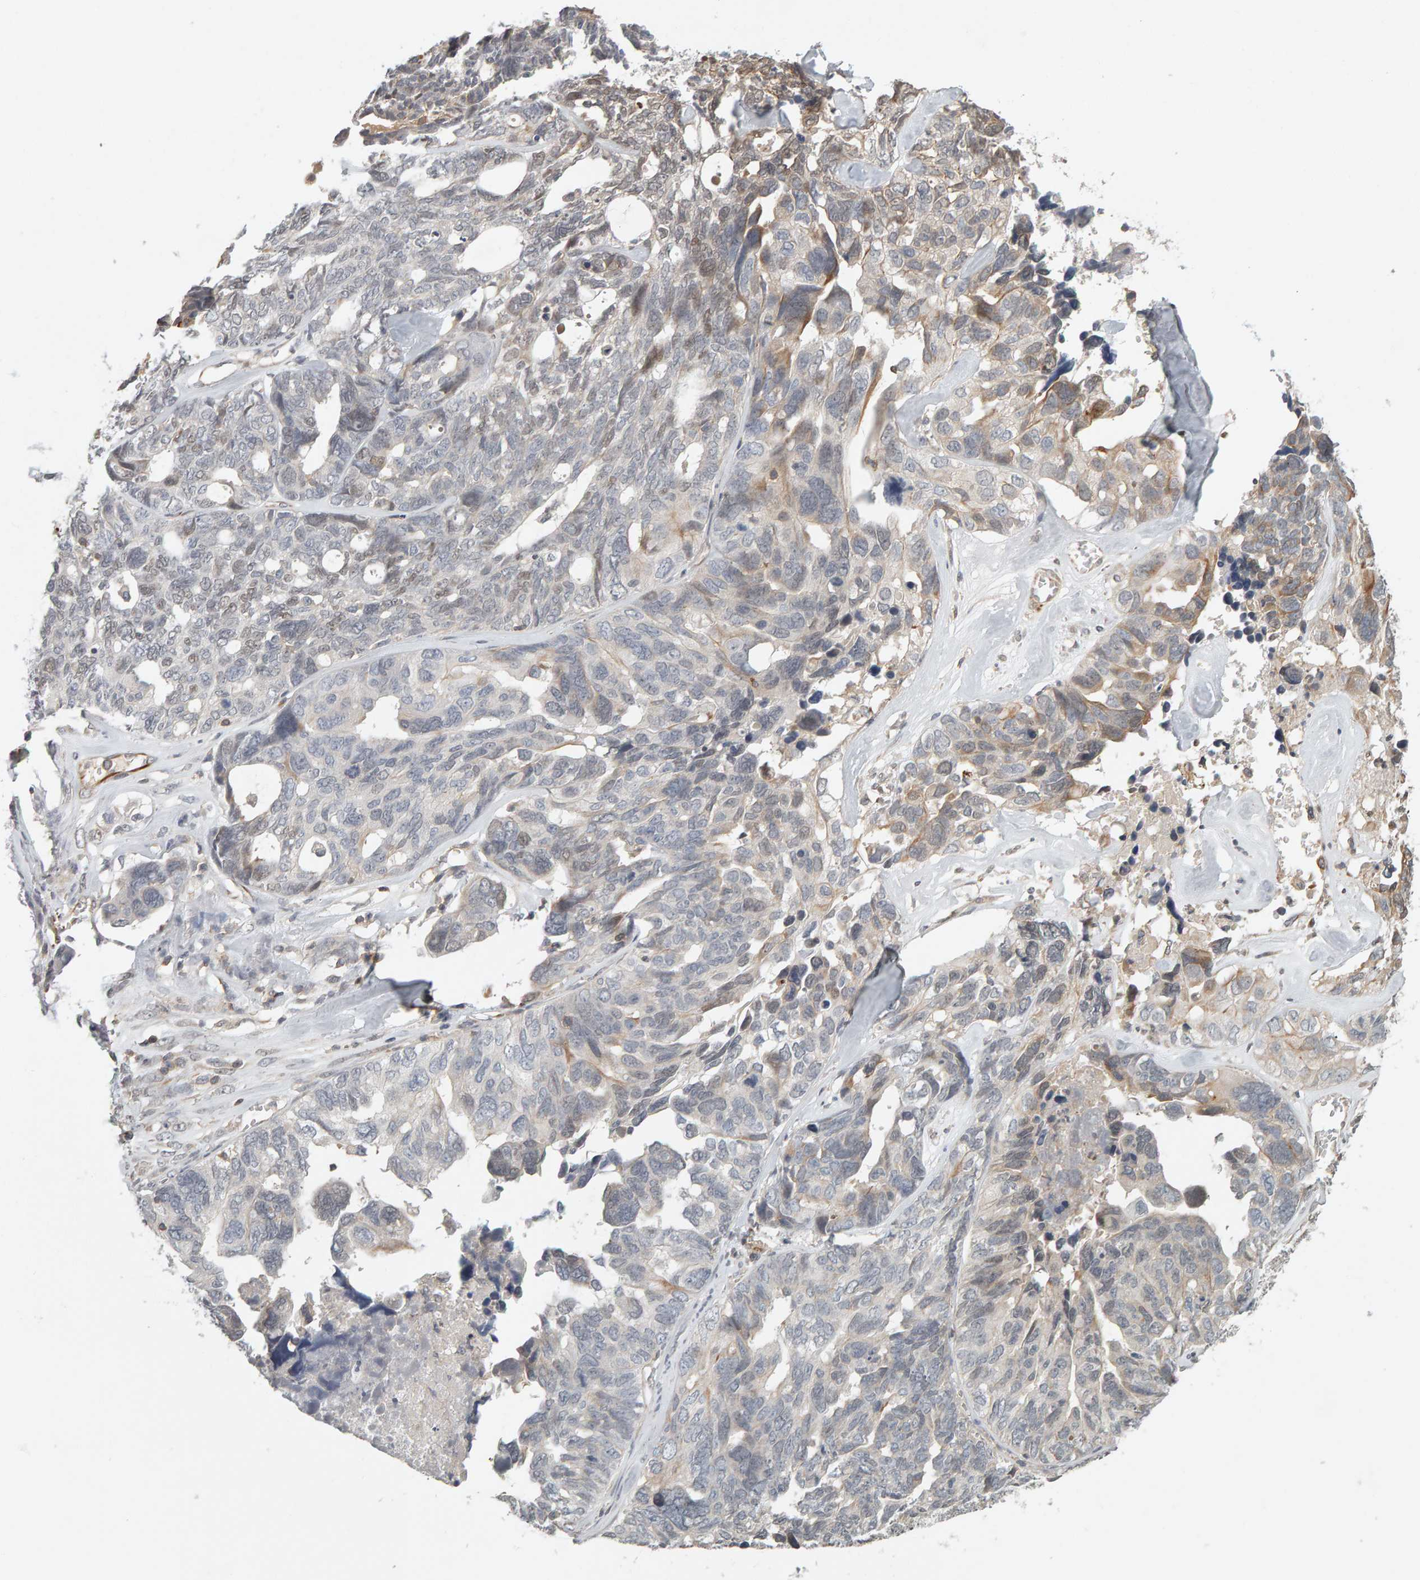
{"staining": {"intensity": "negative", "quantity": "none", "location": "none"}, "tissue": "ovarian cancer", "cell_type": "Tumor cells", "image_type": "cancer", "snomed": [{"axis": "morphology", "description": "Cystadenocarcinoma, serous, NOS"}, {"axis": "topography", "description": "Ovary"}], "caption": "The image displays no staining of tumor cells in serous cystadenocarcinoma (ovarian).", "gene": "TEFM", "patient": {"sex": "female", "age": 79}}